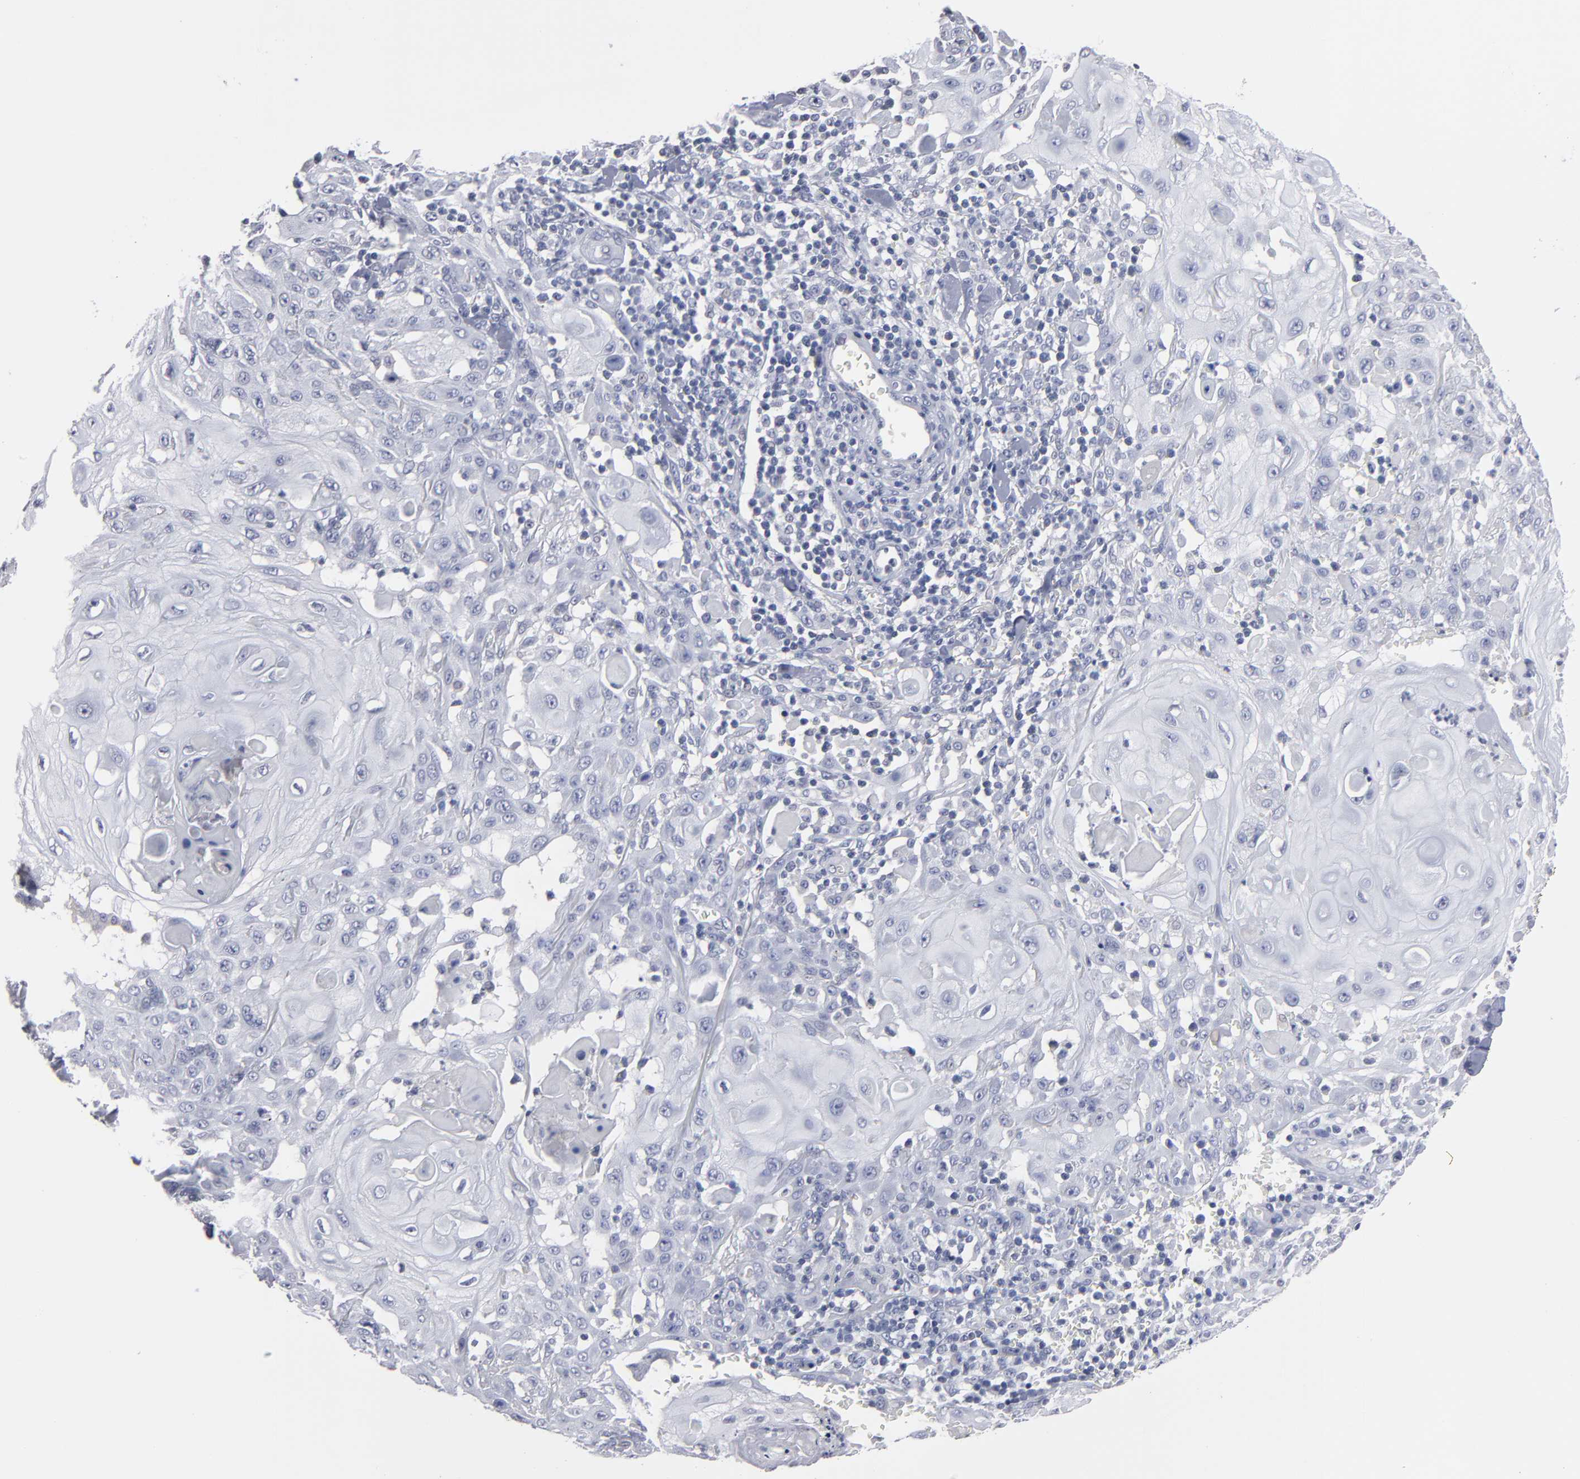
{"staining": {"intensity": "negative", "quantity": "none", "location": "none"}, "tissue": "skin cancer", "cell_type": "Tumor cells", "image_type": "cancer", "snomed": [{"axis": "morphology", "description": "Squamous cell carcinoma, NOS"}, {"axis": "topography", "description": "Skin"}], "caption": "Immunohistochemical staining of human skin cancer displays no significant expression in tumor cells.", "gene": "RPH3A", "patient": {"sex": "male", "age": 24}}